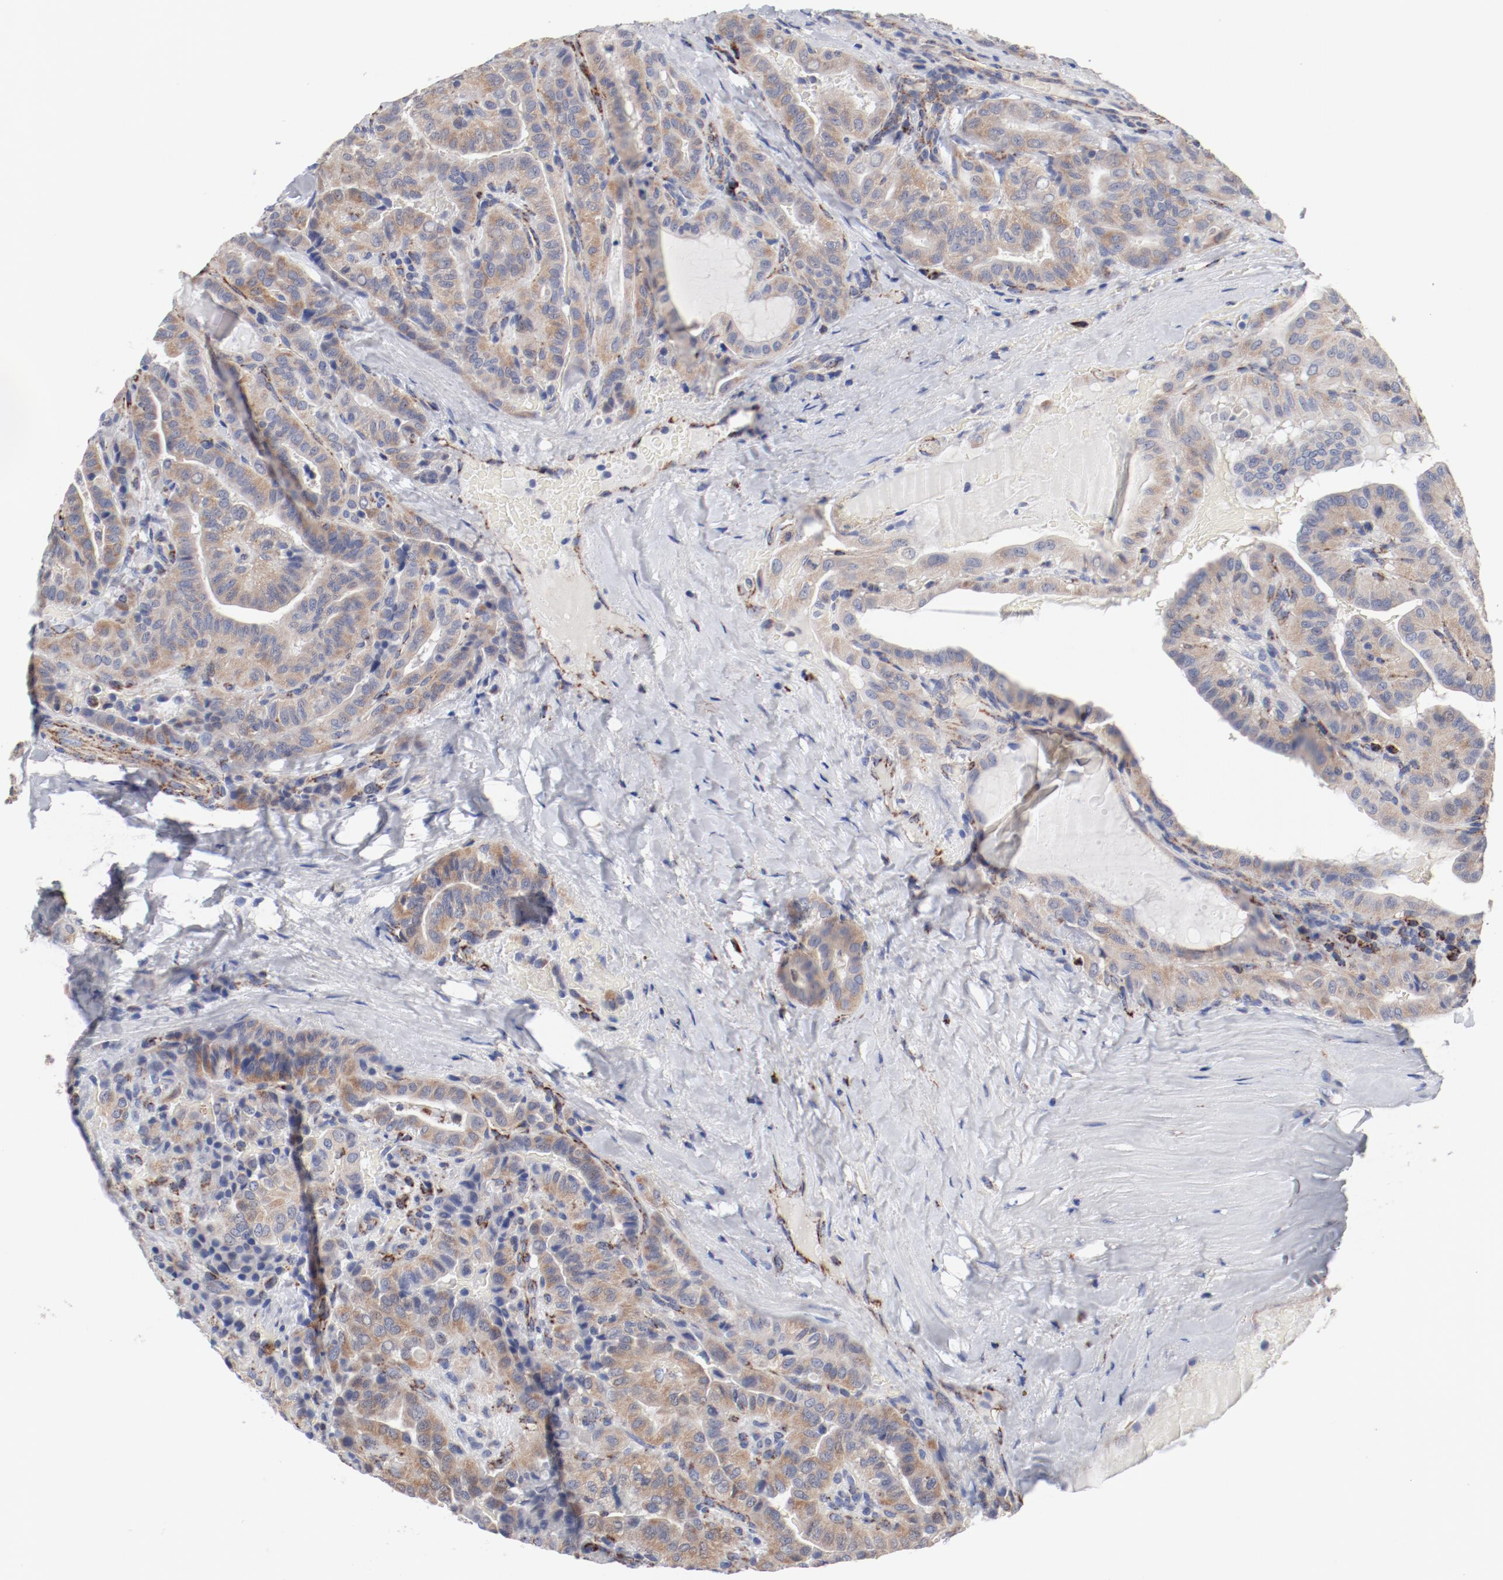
{"staining": {"intensity": "moderate", "quantity": ">75%", "location": "cytoplasmic/membranous"}, "tissue": "thyroid cancer", "cell_type": "Tumor cells", "image_type": "cancer", "snomed": [{"axis": "morphology", "description": "Papillary adenocarcinoma, NOS"}, {"axis": "topography", "description": "Thyroid gland"}], "caption": "Thyroid cancer stained with DAB (3,3'-diaminobenzidine) IHC shows medium levels of moderate cytoplasmic/membranous staining in approximately >75% of tumor cells.", "gene": "NDUFV2", "patient": {"sex": "male", "age": 77}}